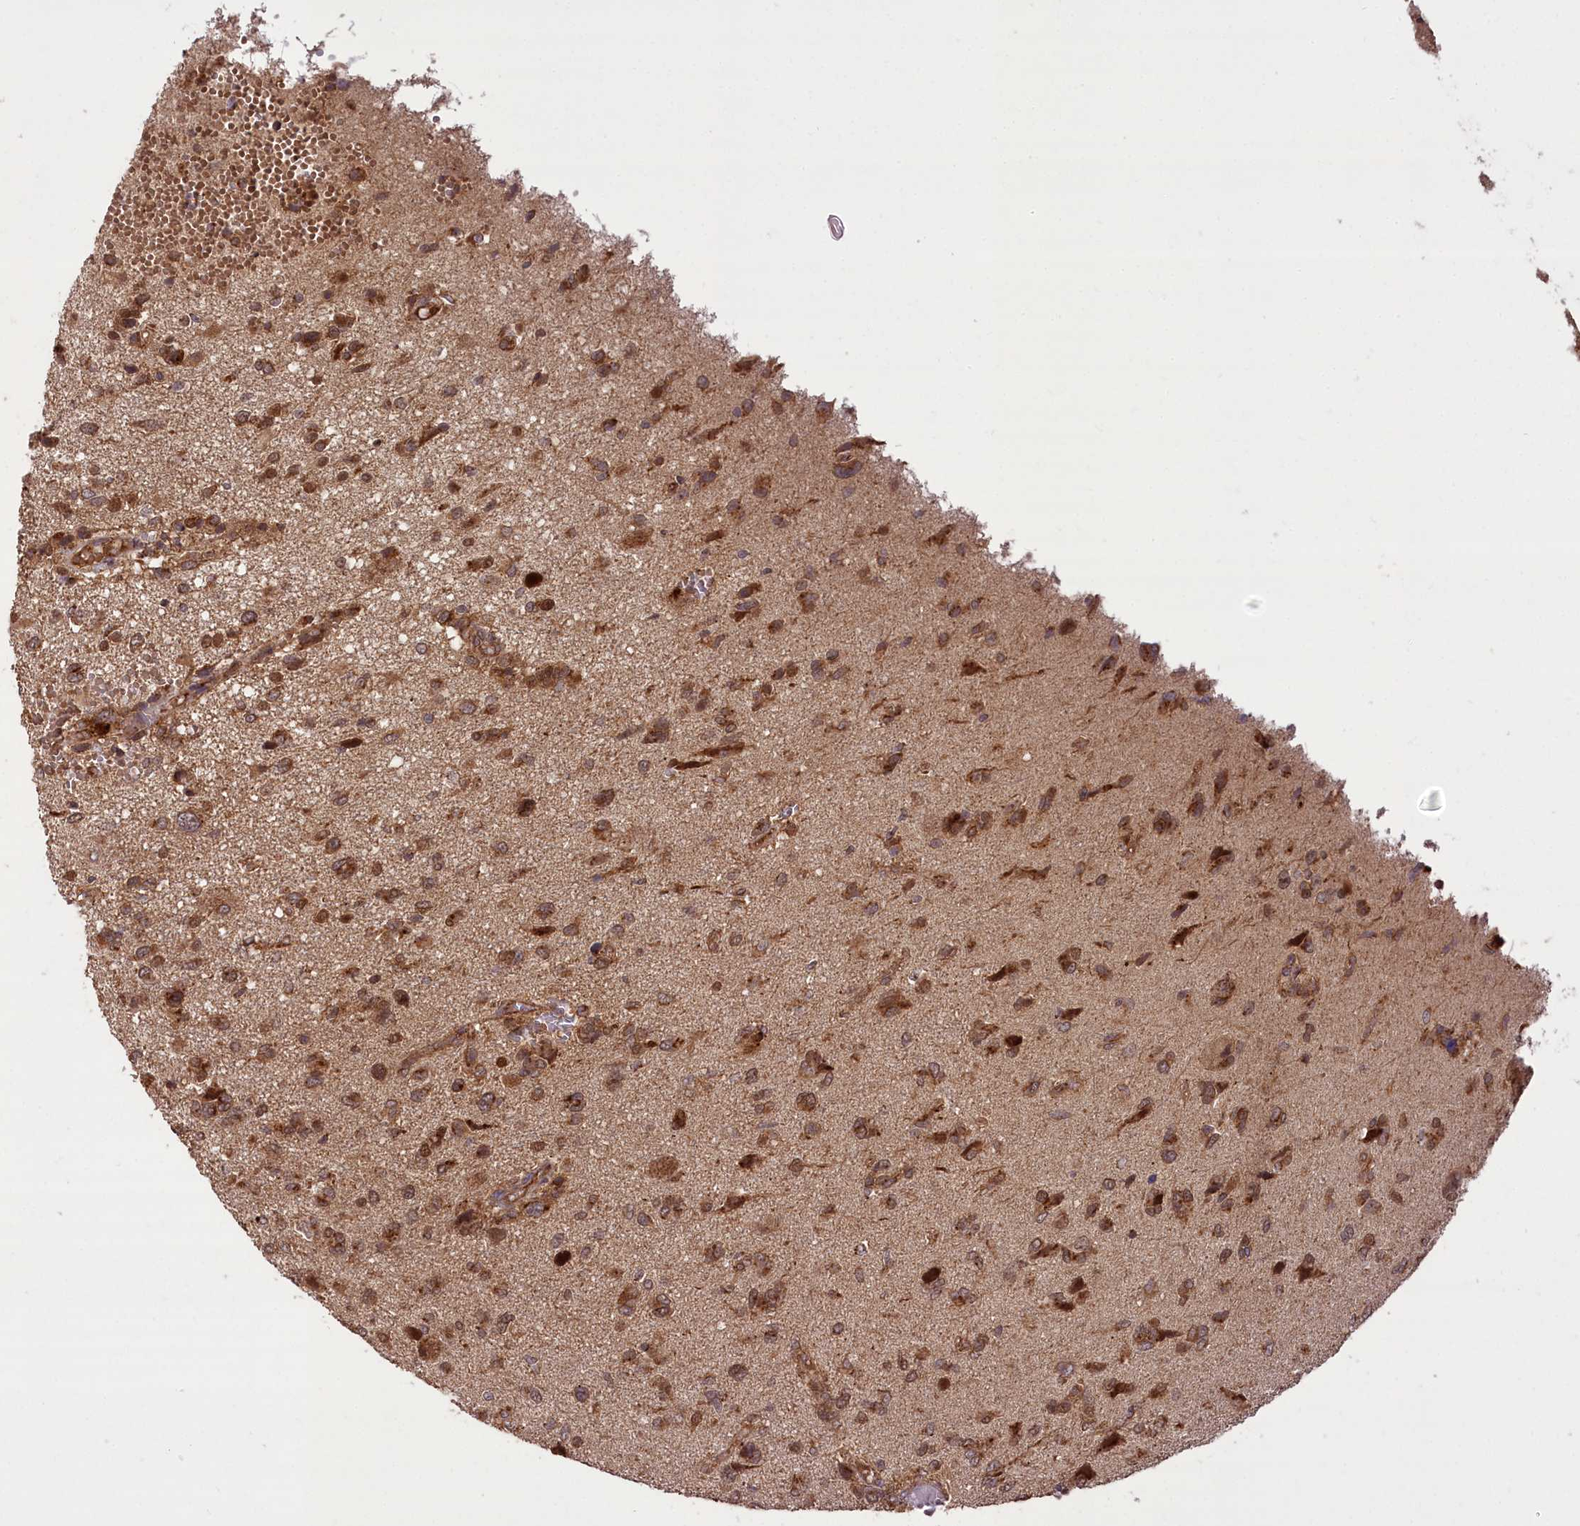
{"staining": {"intensity": "moderate", "quantity": ">75%", "location": "cytoplasmic/membranous"}, "tissue": "glioma", "cell_type": "Tumor cells", "image_type": "cancer", "snomed": [{"axis": "morphology", "description": "Glioma, malignant, High grade"}, {"axis": "topography", "description": "Brain"}], "caption": "Immunohistochemistry image of neoplastic tissue: glioma stained using immunohistochemistry displays medium levels of moderate protein expression localized specifically in the cytoplasmic/membranous of tumor cells, appearing as a cytoplasmic/membranous brown color.", "gene": "CARD19", "patient": {"sex": "female", "age": 59}}